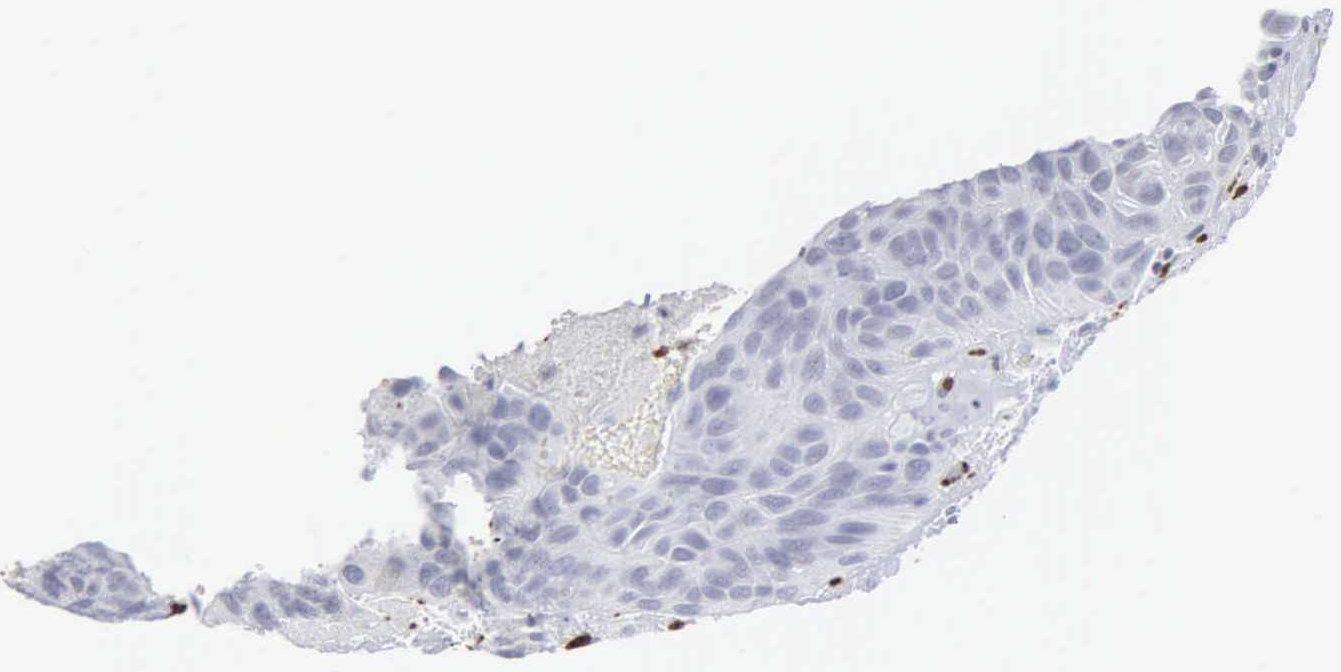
{"staining": {"intensity": "negative", "quantity": "none", "location": "none"}, "tissue": "urothelial cancer", "cell_type": "Tumor cells", "image_type": "cancer", "snomed": [{"axis": "morphology", "description": "Urothelial carcinoma, High grade"}, {"axis": "topography", "description": "Urinary bladder"}], "caption": "Tumor cells are negative for protein expression in human urothelial carcinoma (high-grade).", "gene": "SPIN3", "patient": {"sex": "male", "age": 66}}